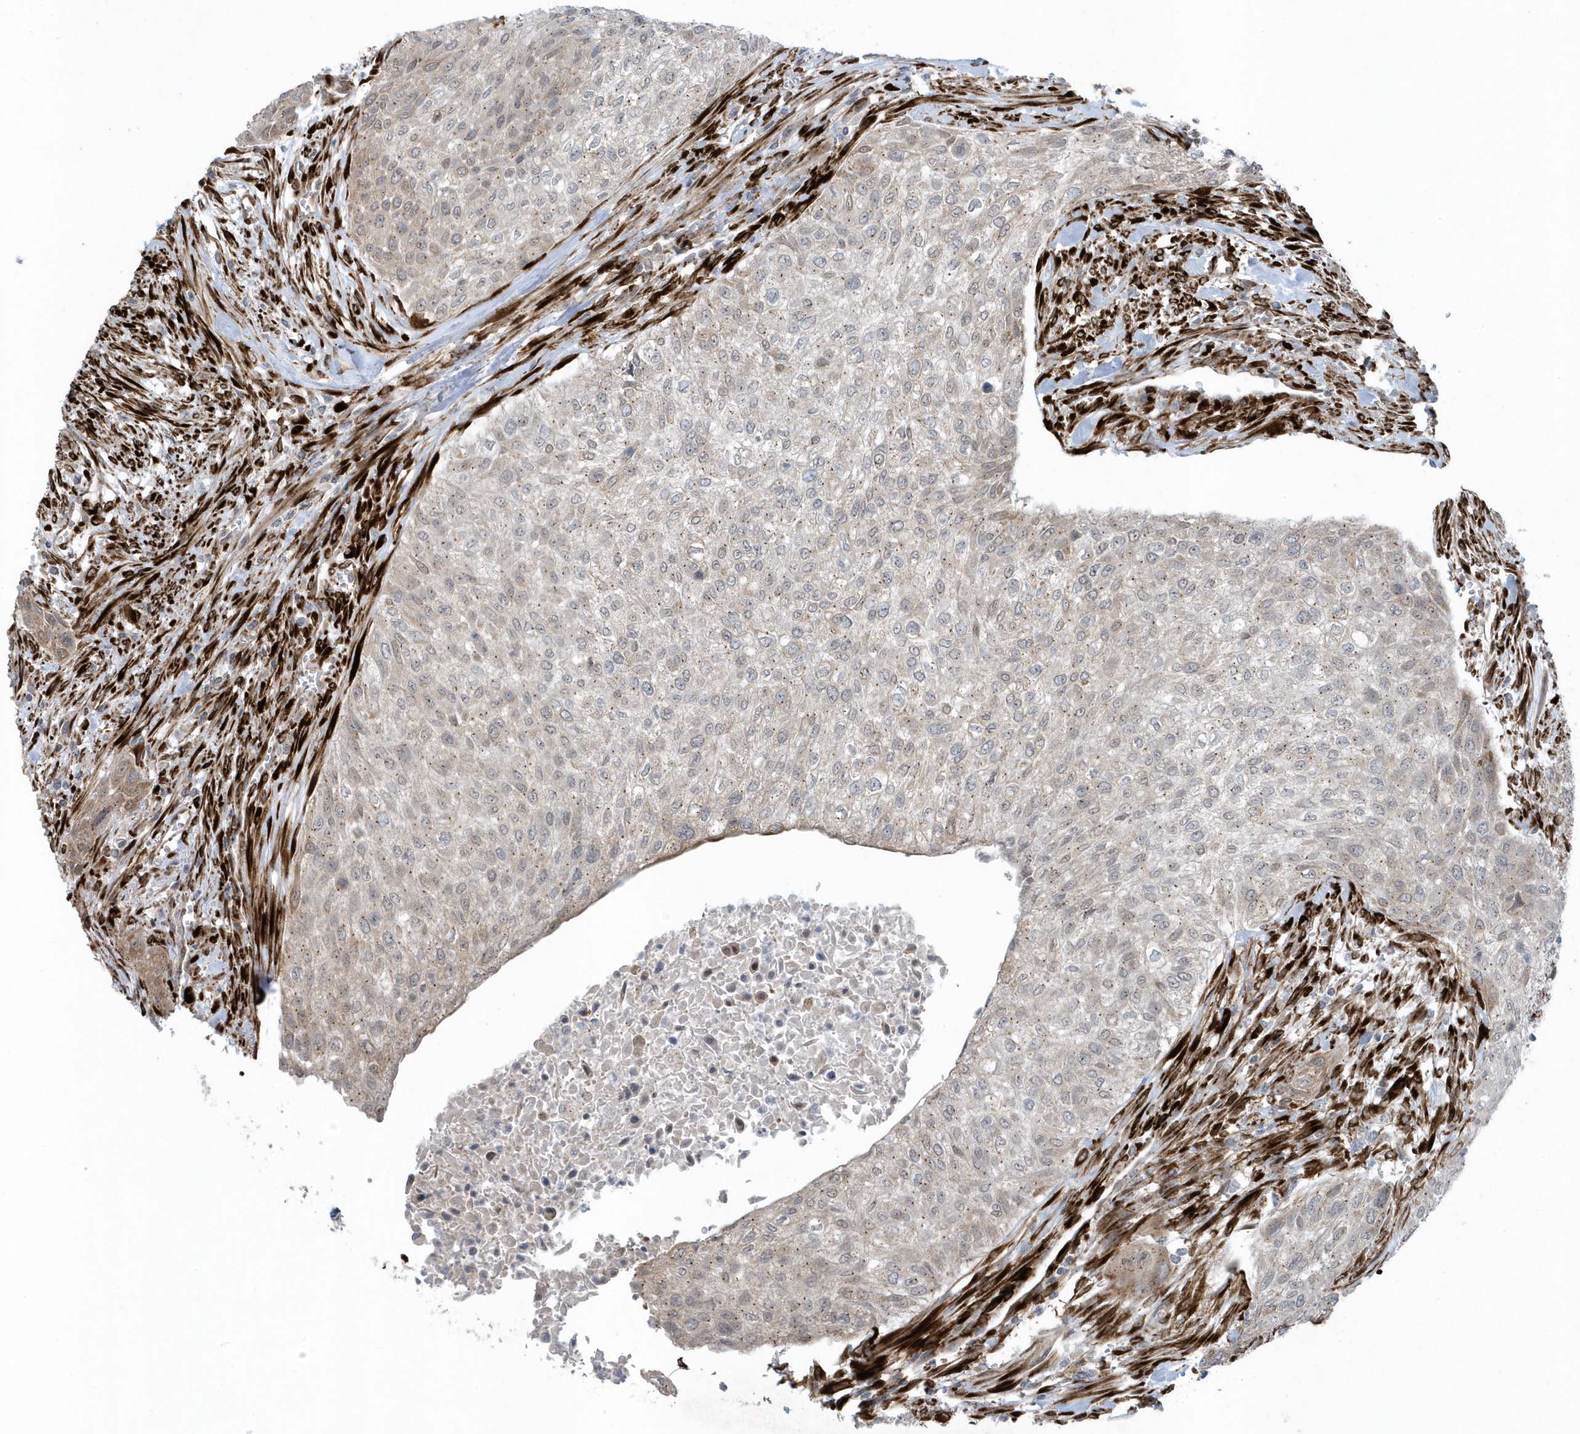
{"staining": {"intensity": "weak", "quantity": "25%-75%", "location": "cytoplasmic/membranous"}, "tissue": "urothelial cancer", "cell_type": "Tumor cells", "image_type": "cancer", "snomed": [{"axis": "morphology", "description": "Urothelial carcinoma, High grade"}, {"axis": "topography", "description": "Urinary bladder"}], "caption": "Approximately 25%-75% of tumor cells in urothelial cancer exhibit weak cytoplasmic/membranous protein staining as visualized by brown immunohistochemical staining.", "gene": "FAM98A", "patient": {"sex": "male", "age": 35}}